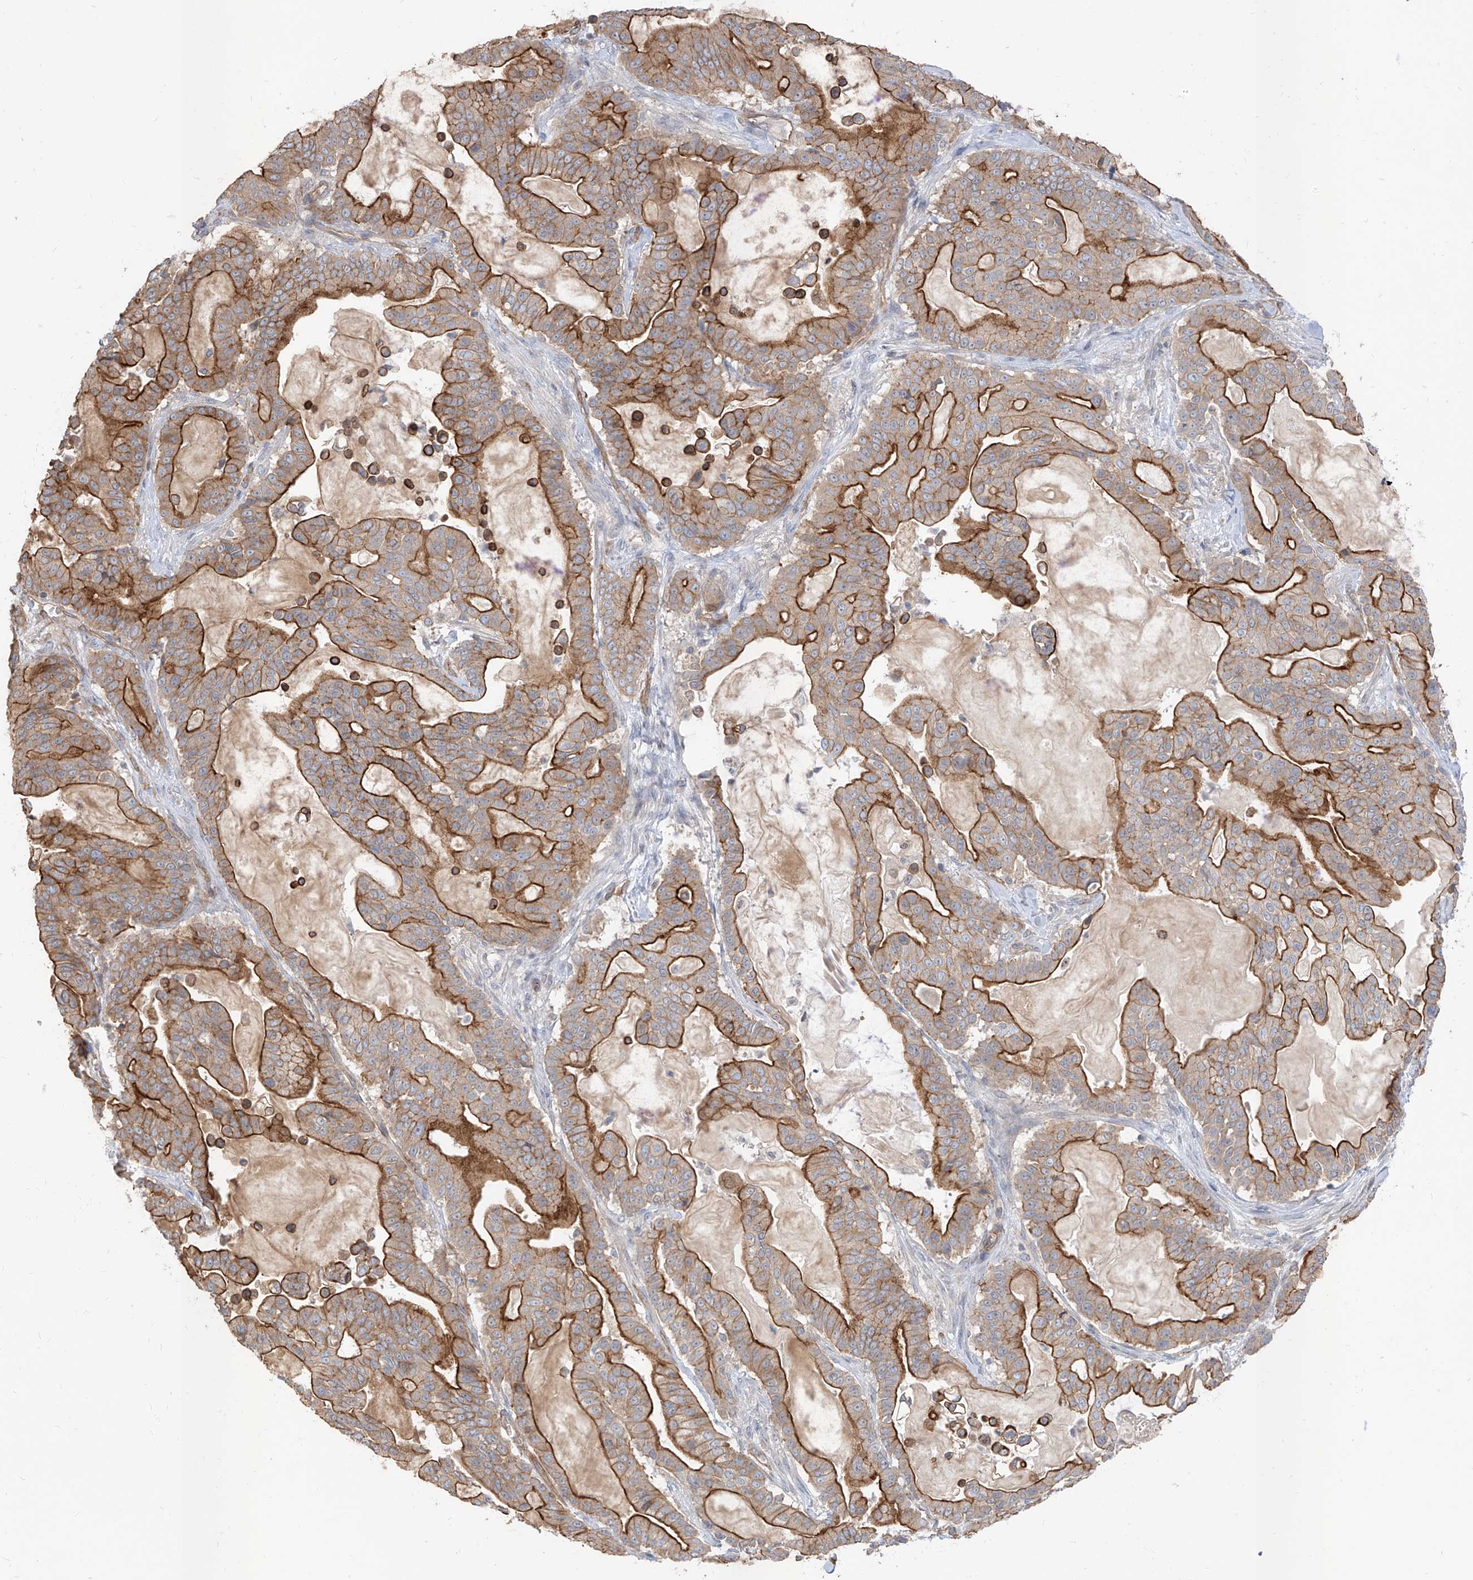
{"staining": {"intensity": "strong", "quantity": "25%-75%", "location": "cytoplasmic/membranous"}, "tissue": "pancreatic cancer", "cell_type": "Tumor cells", "image_type": "cancer", "snomed": [{"axis": "morphology", "description": "Adenocarcinoma, NOS"}, {"axis": "topography", "description": "Pancreas"}], "caption": "Pancreatic cancer (adenocarcinoma) was stained to show a protein in brown. There is high levels of strong cytoplasmic/membranous staining in about 25%-75% of tumor cells.", "gene": "EPHX4", "patient": {"sex": "male", "age": 63}}